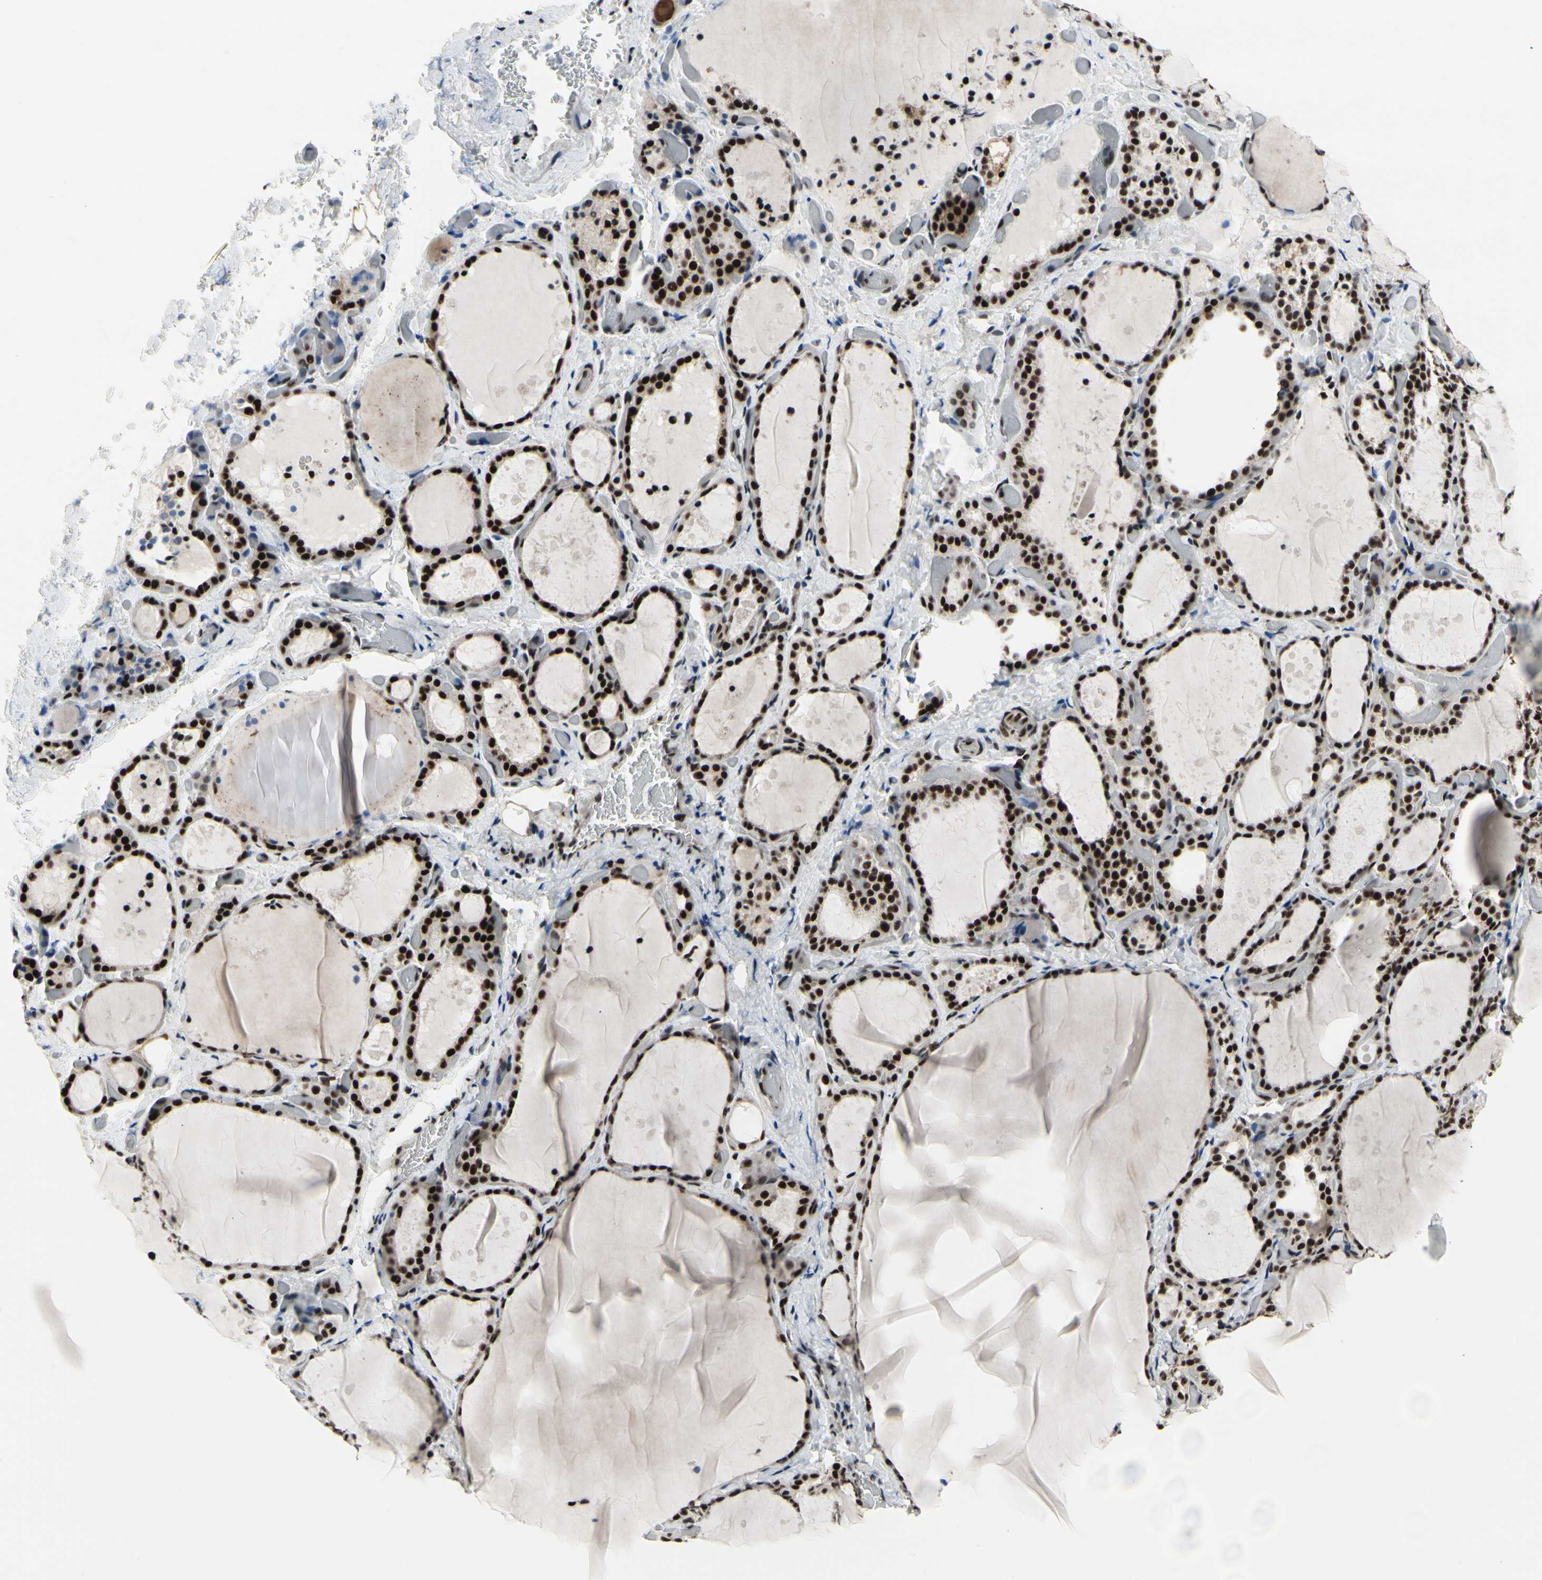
{"staining": {"intensity": "strong", "quantity": ">75%", "location": "nuclear"}, "tissue": "thyroid gland", "cell_type": "Glandular cells", "image_type": "normal", "snomed": [{"axis": "morphology", "description": "Normal tissue, NOS"}, {"axis": "topography", "description": "Thyroid gland"}], "caption": "Protein expression analysis of normal human thyroid gland reveals strong nuclear staining in about >75% of glandular cells. (DAB IHC, brown staining for protein, blue staining for nuclei).", "gene": "SRSF11", "patient": {"sex": "female", "age": 44}}